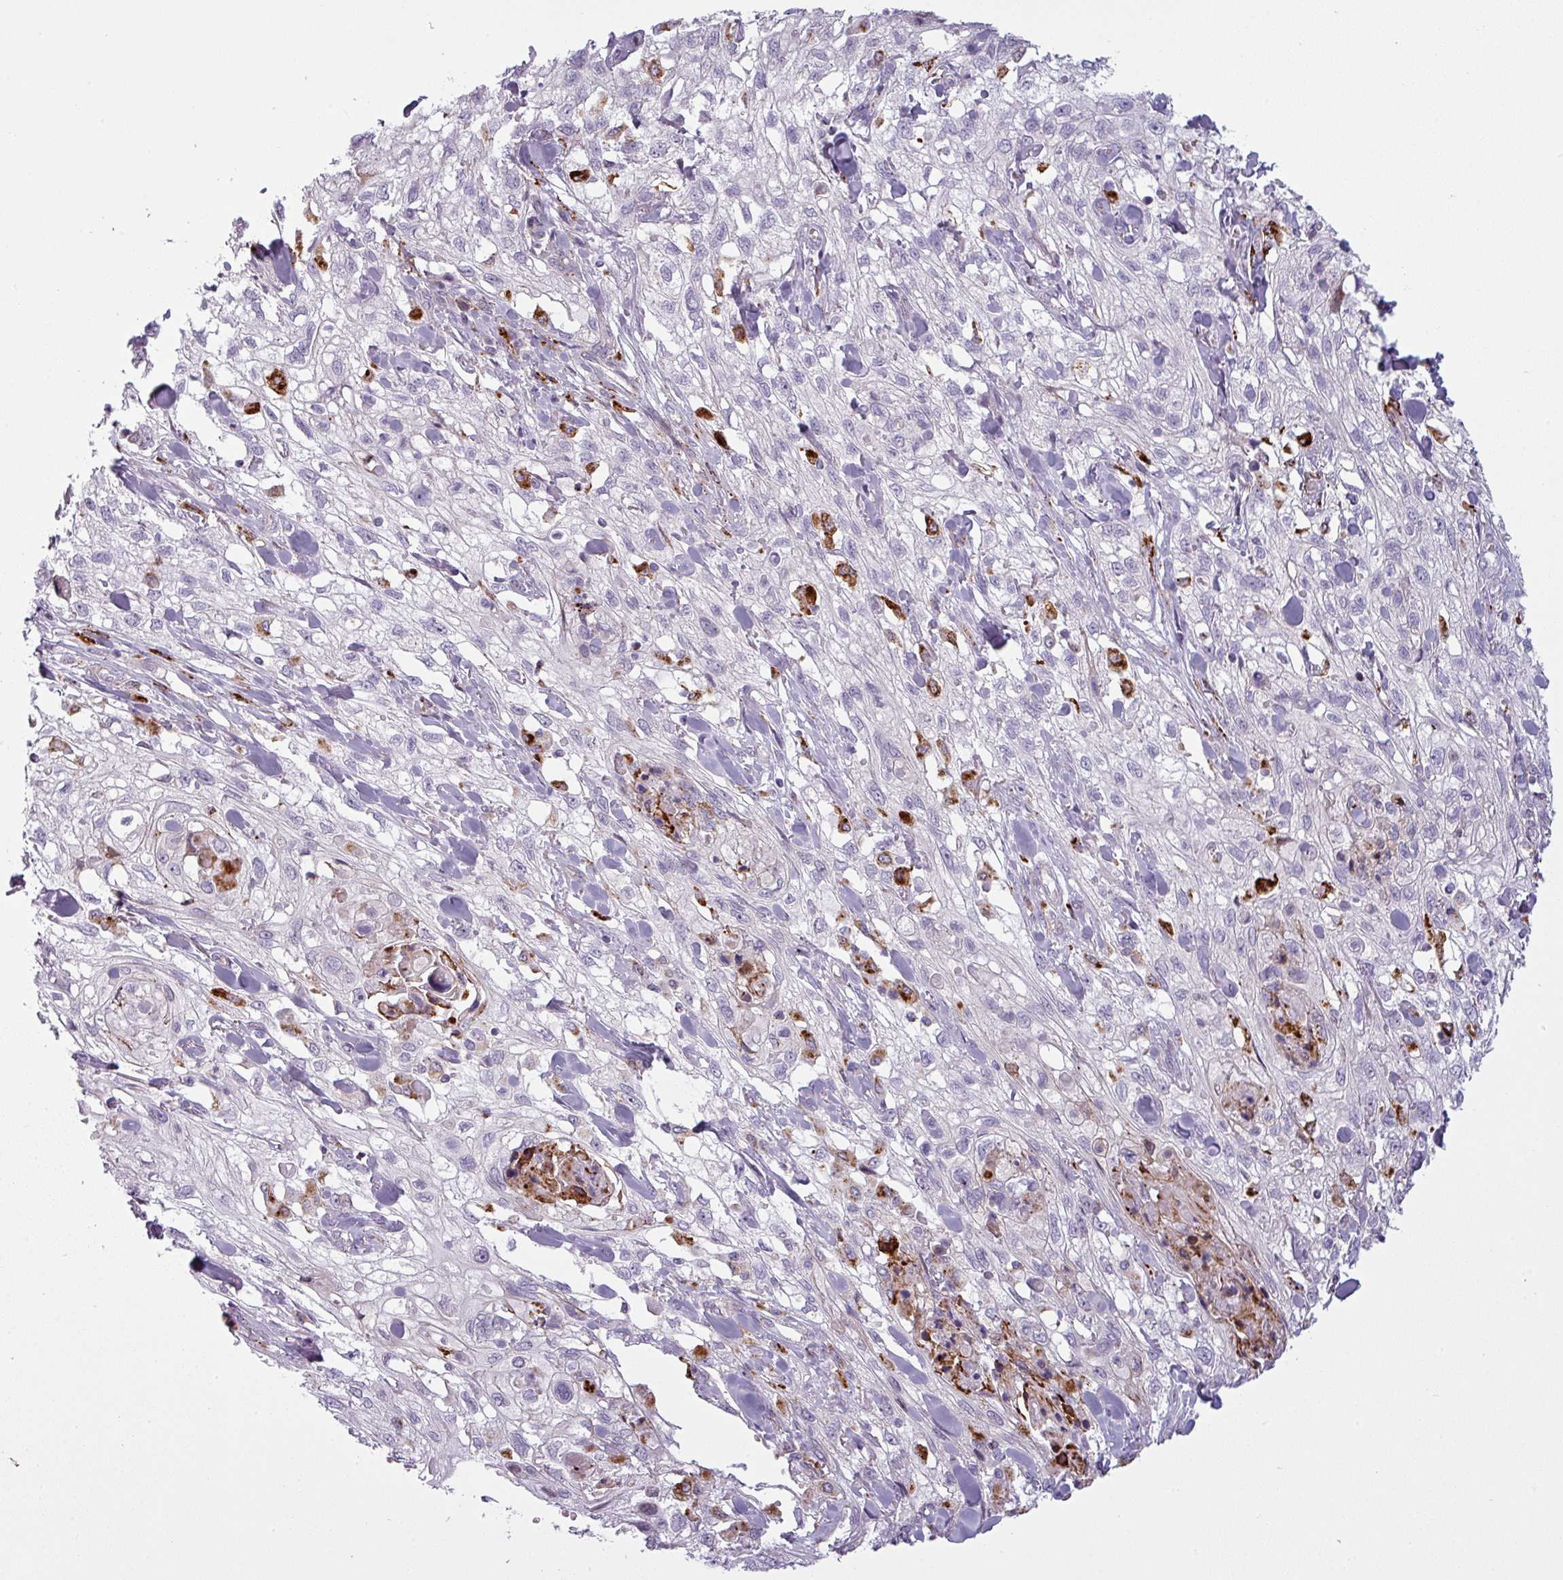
{"staining": {"intensity": "negative", "quantity": "none", "location": "none"}, "tissue": "skin cancer", "cell_type": "Tumor cells", "image_type": "cancer", "snomed": [{"axis": "morphology", "description": "Squamous cell carcinoma, NOS"}, {"axis": "topography", "description": "Skin"}, {"axis": "topography", "description": "Vulva"}], "caption": "Immunohistochemistry (IHC) image of human skin squamous cell carcinoma stained for a protein (brown), which reveals no expression in tumor cells.", "gene": "MAP7D2", "patient": {"sex": "female", "age": 86}}